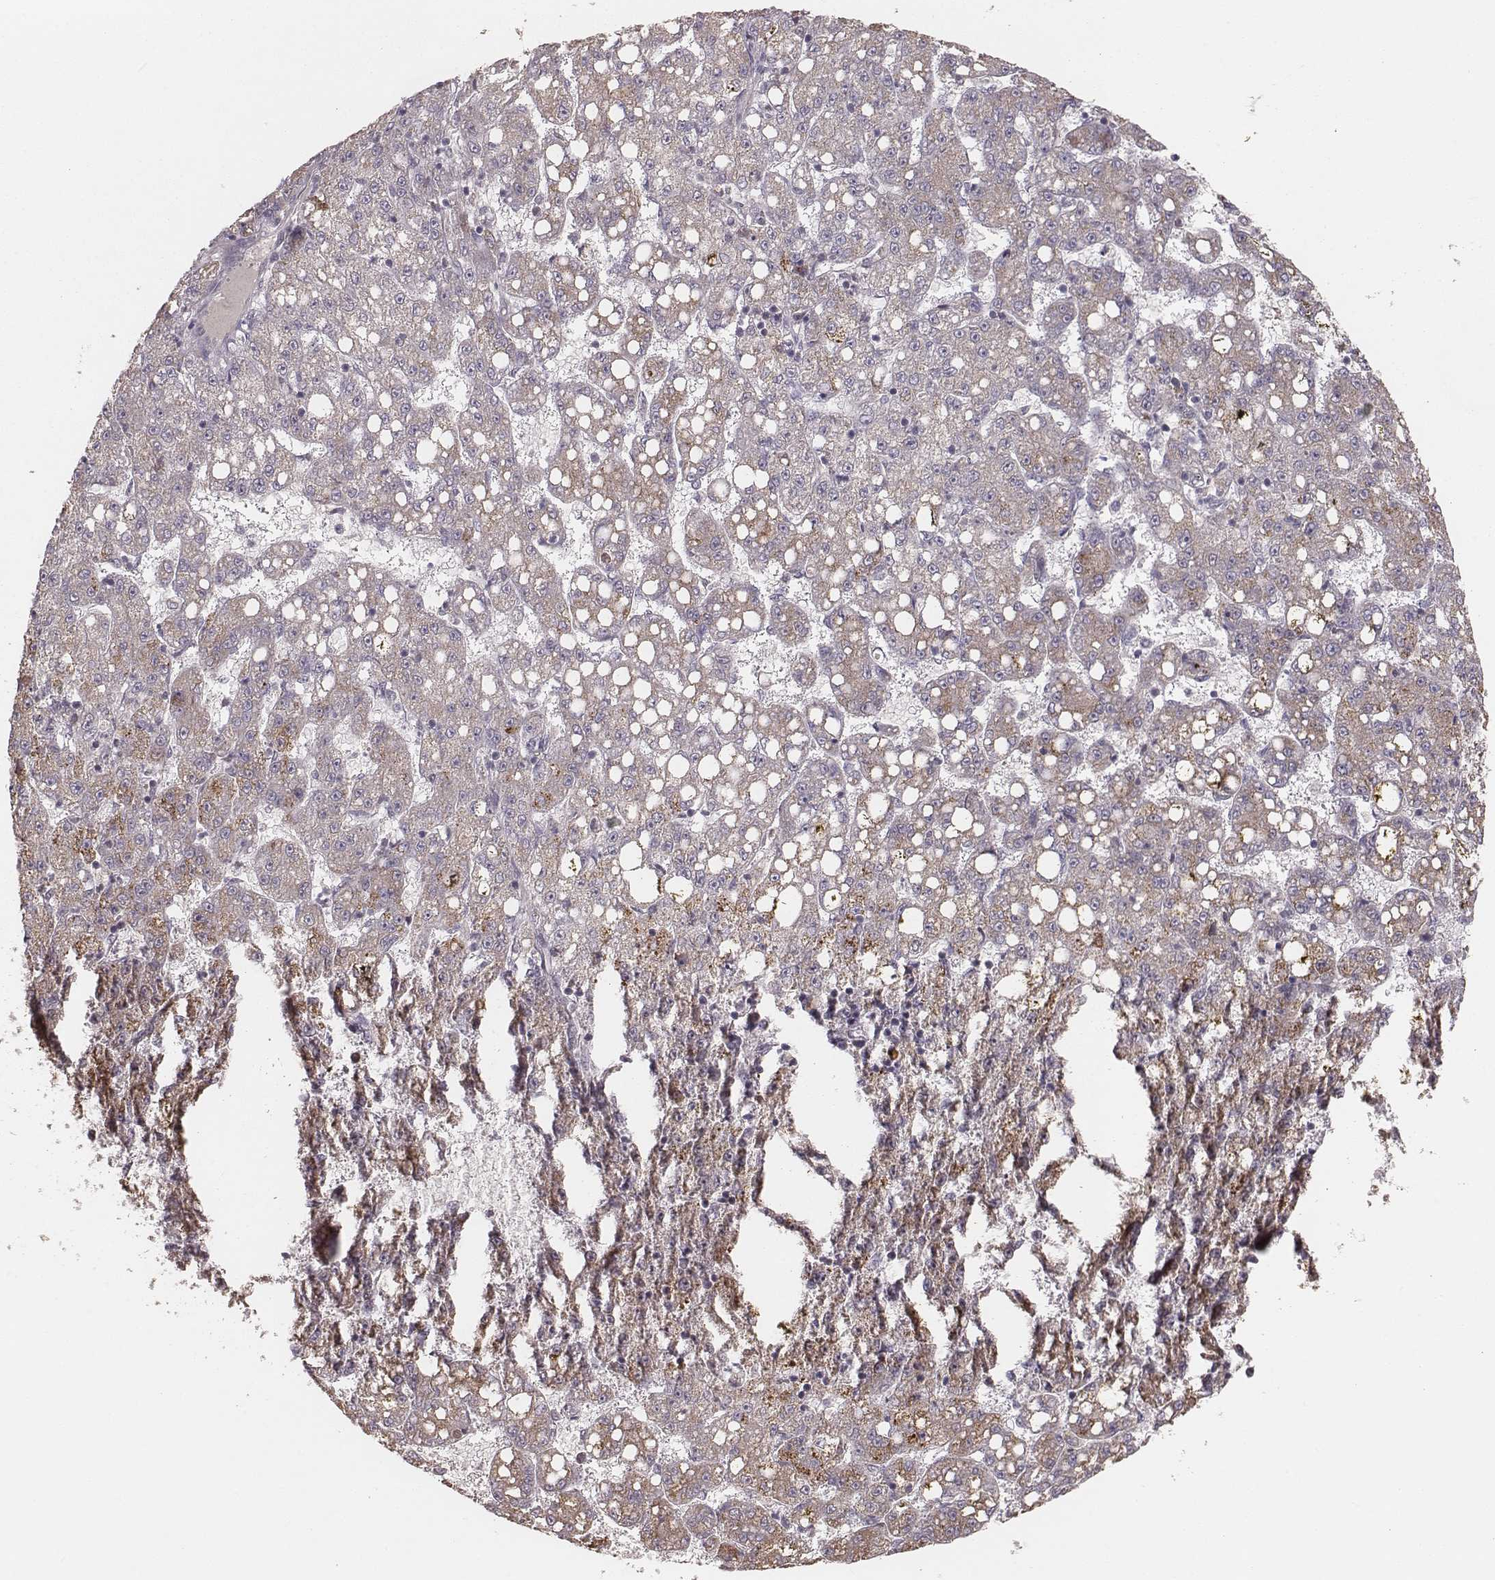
{"staining": {"intensity": "moderate", "quantity": ">75%", "location": "cytoplasmic/membranous"}, "tissue": "liver cancer", "cell_type": "Tumor cells", "image_type": "cancer", "snomed": [{"axis": "morphology", "description": "Carcinoma, Hepatocellular, NOS"}, {"axis": "topography", "description": "Liver"}], "caption": "The micrograph shows immunohistochemical staining of hepatocellular carcinoma (liver). There is moderate cytoplasmic/membranous staining is appreciated in about >75% of tumor cells. The protein of interest is stained brown, and the nuclei are stained in blue (DAB (3,3'-diaminobenzidine) IHC with brightfield microscopy, high magnification).", "gene": "TUFM", "patient": {"sex": "female", "age": 65}}